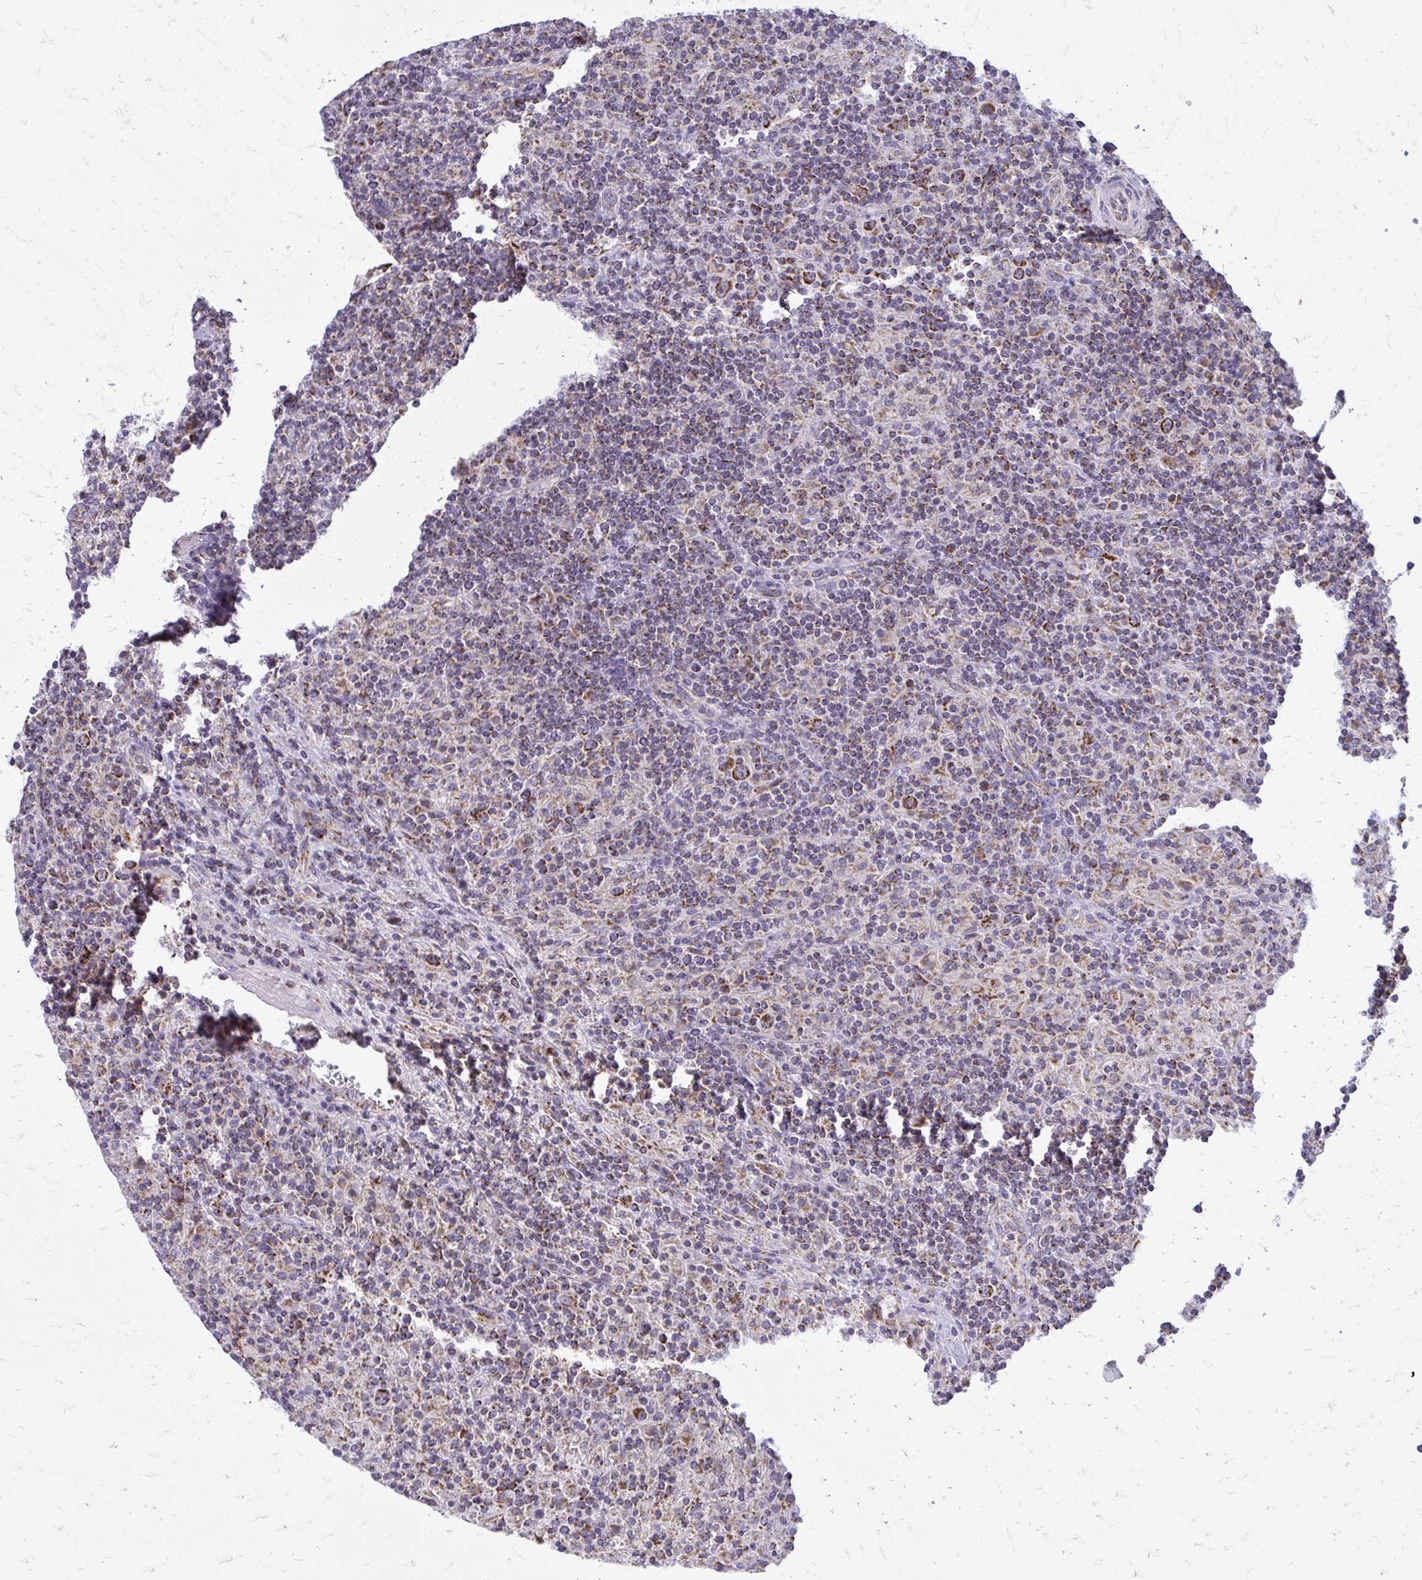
{"staining": {"intensity": "strong", "quantity": ">75%", "location": "cytoplasmic/membranous"}, "tissue": "lymphoma", "cell_type": "Tumor cells", "image_type": "cancer", "snomed": [{"axis": "morphology", "description": "Hodgkin's disease, NOS"}, {"axis": "topography", "description": "Lymph node"}], "caption": "Tumor cells reveal high levels of strong cytoplasmic/membranous positivity in about >75% of cells in lymphoma.", "gene": "IFIT1", "patient": {"sex": "male", "age": 70}}